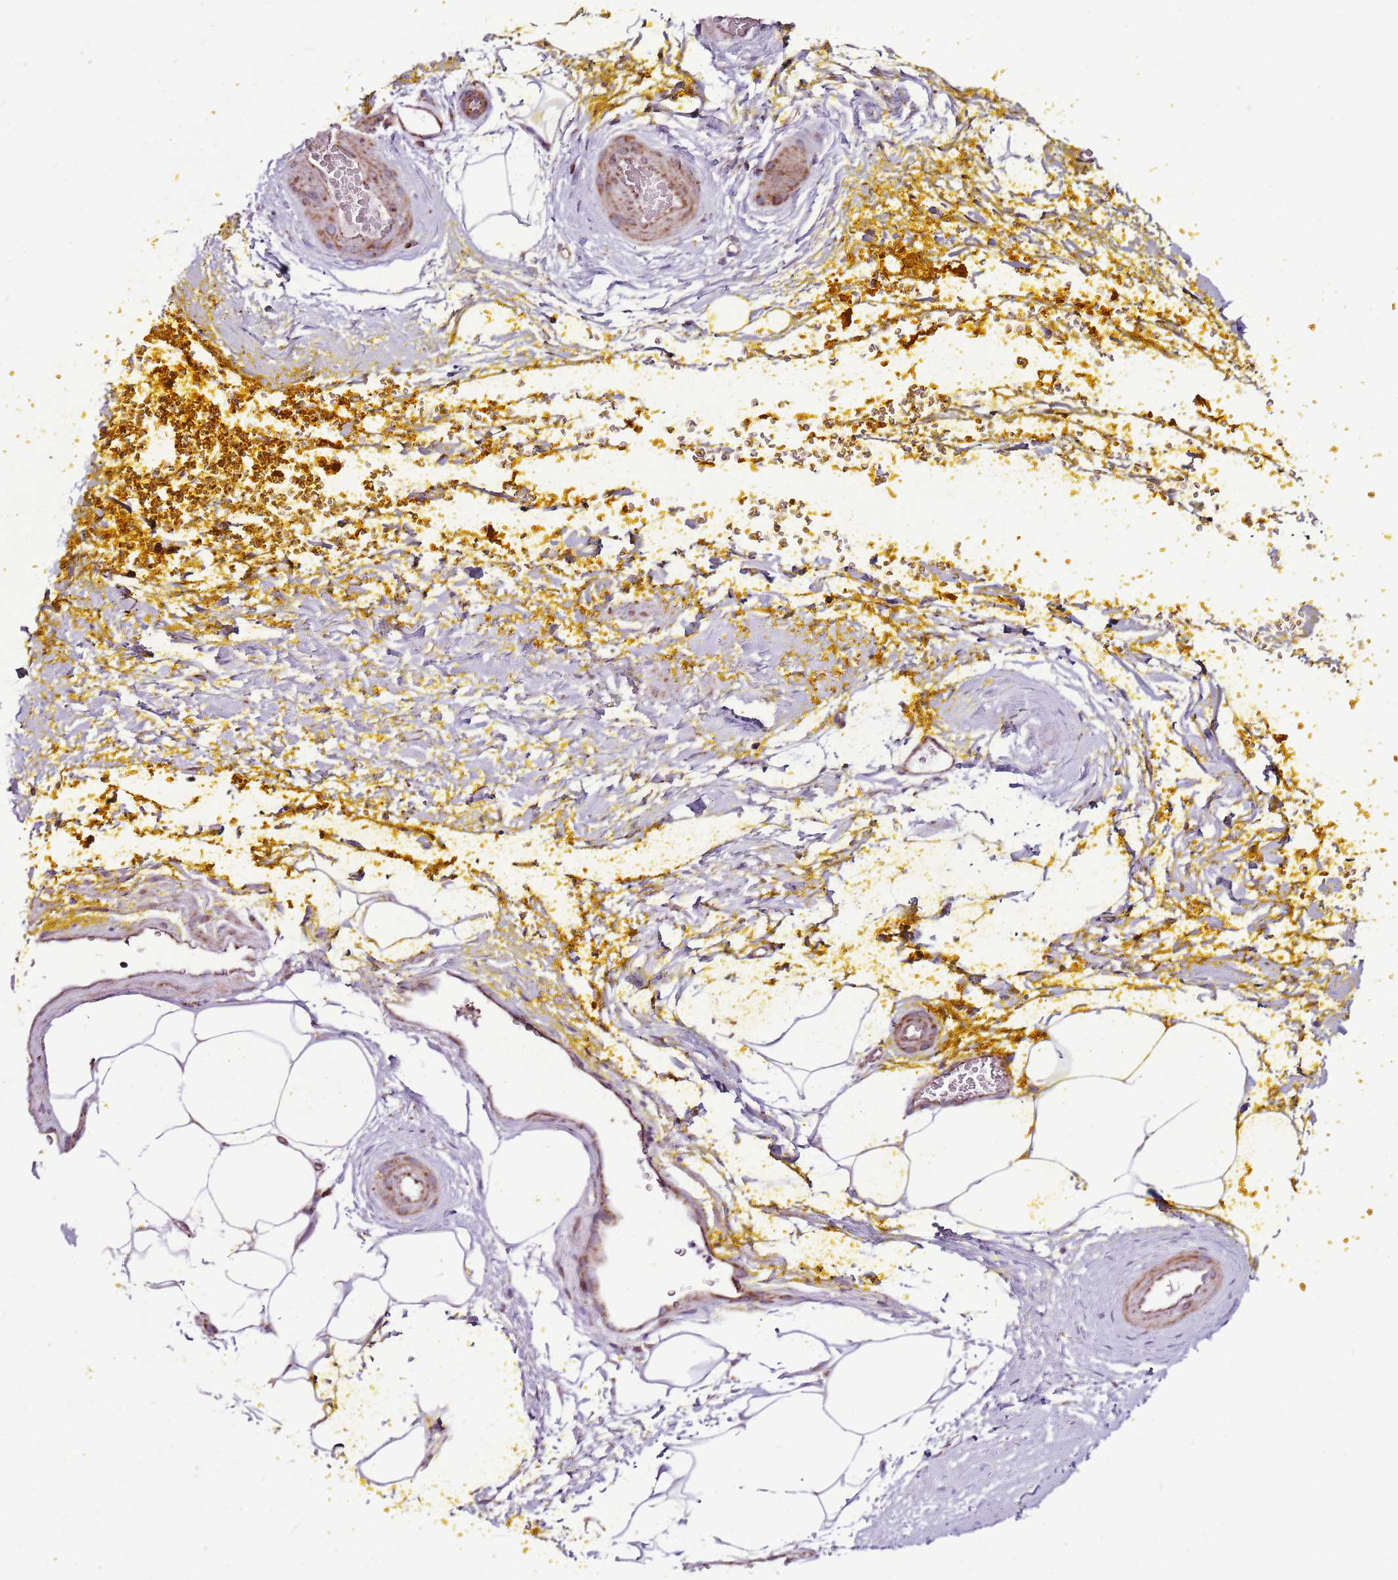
{"staining": {"intensity": "weak", "quantity": "<25%", "location": "cytoplasmic/membranous"}, "tissue": "adipose tissue", "cell_type": "Adipocytes", "image_type": "normal", "snomed": [{"axis": "morphology", "description": "Normal tissue, NOS"}, {"axis": "morphology", "description": "Adenocarcinoma, Low grade"}, {"axis": "topography", "description": "Prostate"}, {"axis": "topography", "description": "Peripheral nerve tissue"}], "caption": "This is a photomicrograph of IHC staining of unremarkable adipose tissue, which shows no staining in adipocytes. The staining was performed using DAB (3,3'-diaminobenzidine) to visualize the protein expression in brown, while the nuclei were stained in blue with hematoxylin (Magnification: 20x).", "gene": "HECTD4", "patient": {"sex": "male", "age": 63}}